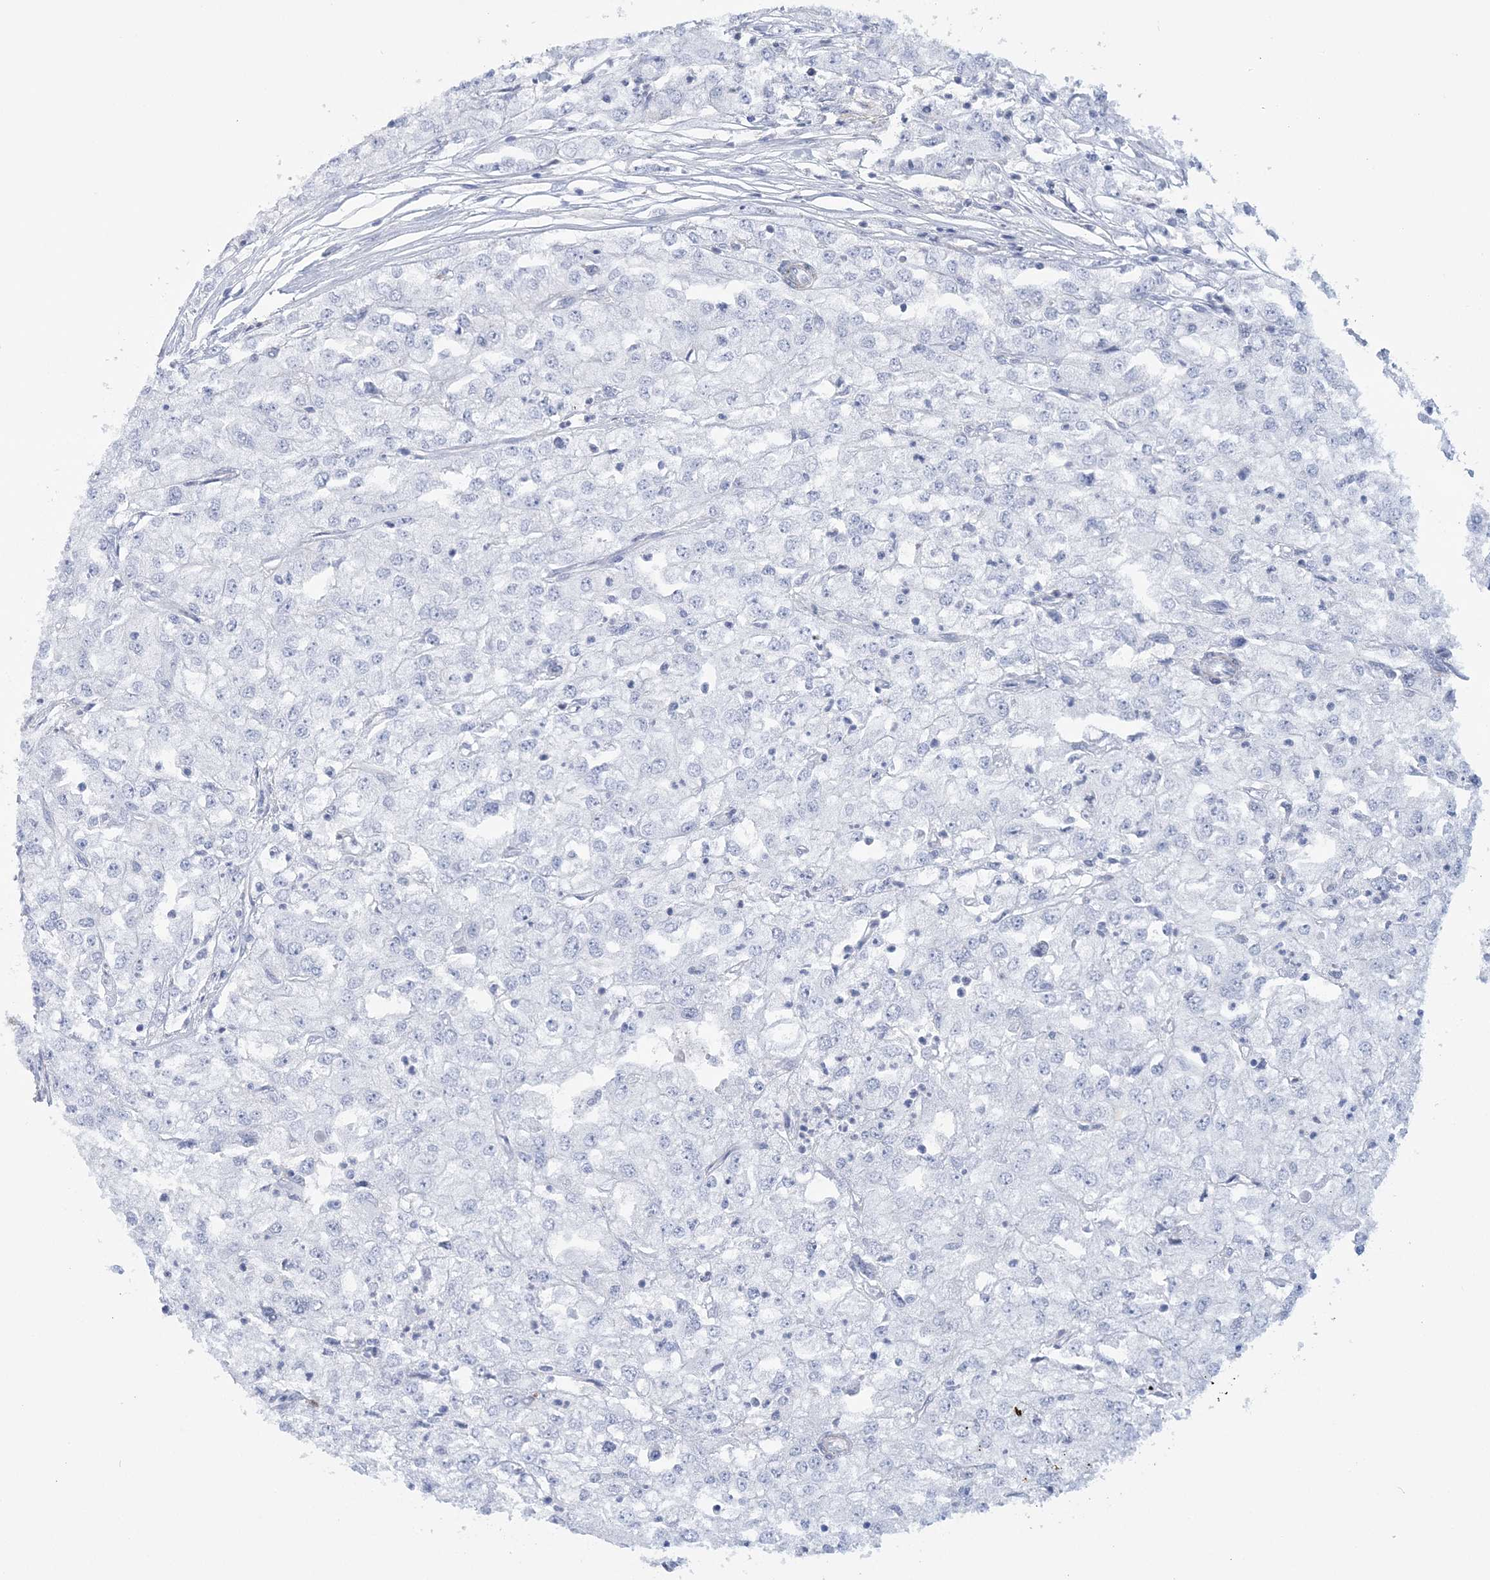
{"staining": {"intensity": "negative", "quantity": "none", "location": "none"}, "tissue": "renal cancer", "cell_type": "Tumor cells", "image_type": "cancer", "snomed": [{"axis": "morphology", "description": "Adenocarcinoma, NOS"}, {"axis": "topography", "description": "Kidney"}], "caption": "This is a micrograph of IHC staining of adenocarcinoma (renal), which shows no expression in tumor cells. (Stains: DAB IHC with hematoxylin counter stain, Microscopy: brightfield microscopy at high magnification).", "gene": "C11orf21", "patient": {"sex": "female", "age": 54}}